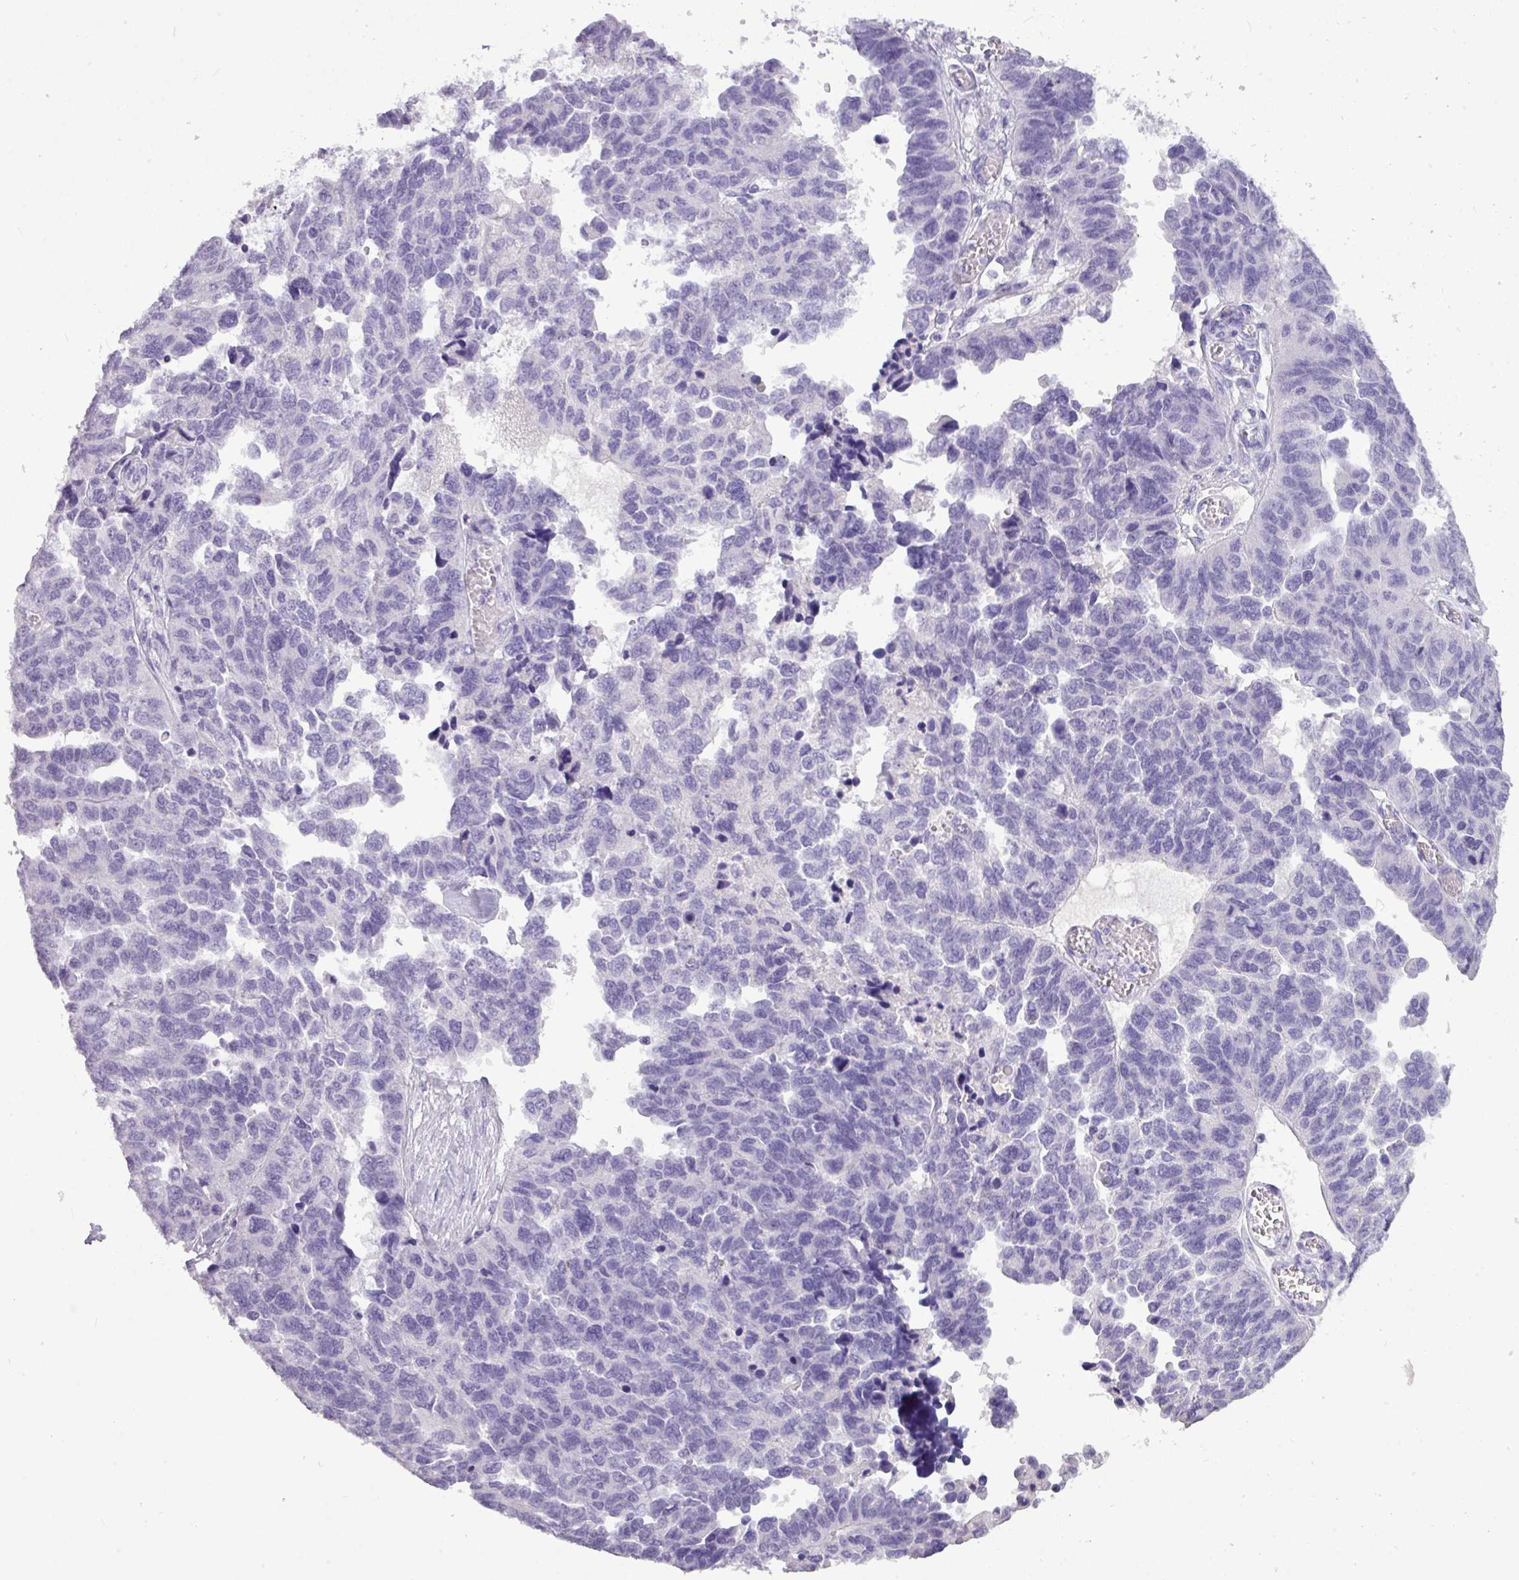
{"staining": {"intensity": "negative", "quantity": "none", "location": "none"}, "tissue": "ovarian cancer", "cell_type": "Tumor cells", "image_type": "cancer", "snomed": [{"axis": "morphology", "description": "Cystadenocarcinoma, serous, NOS"}, {"axis": "topography", "description": "Ovary"}], "caption": "DAB (3,3'-diaminobenzidine) immunohistochemical staining of ovarian cancer shows no significant staining in tumor cells.", "gene": "TMEM91", "patient": {"sex": "female", "age": 64}}